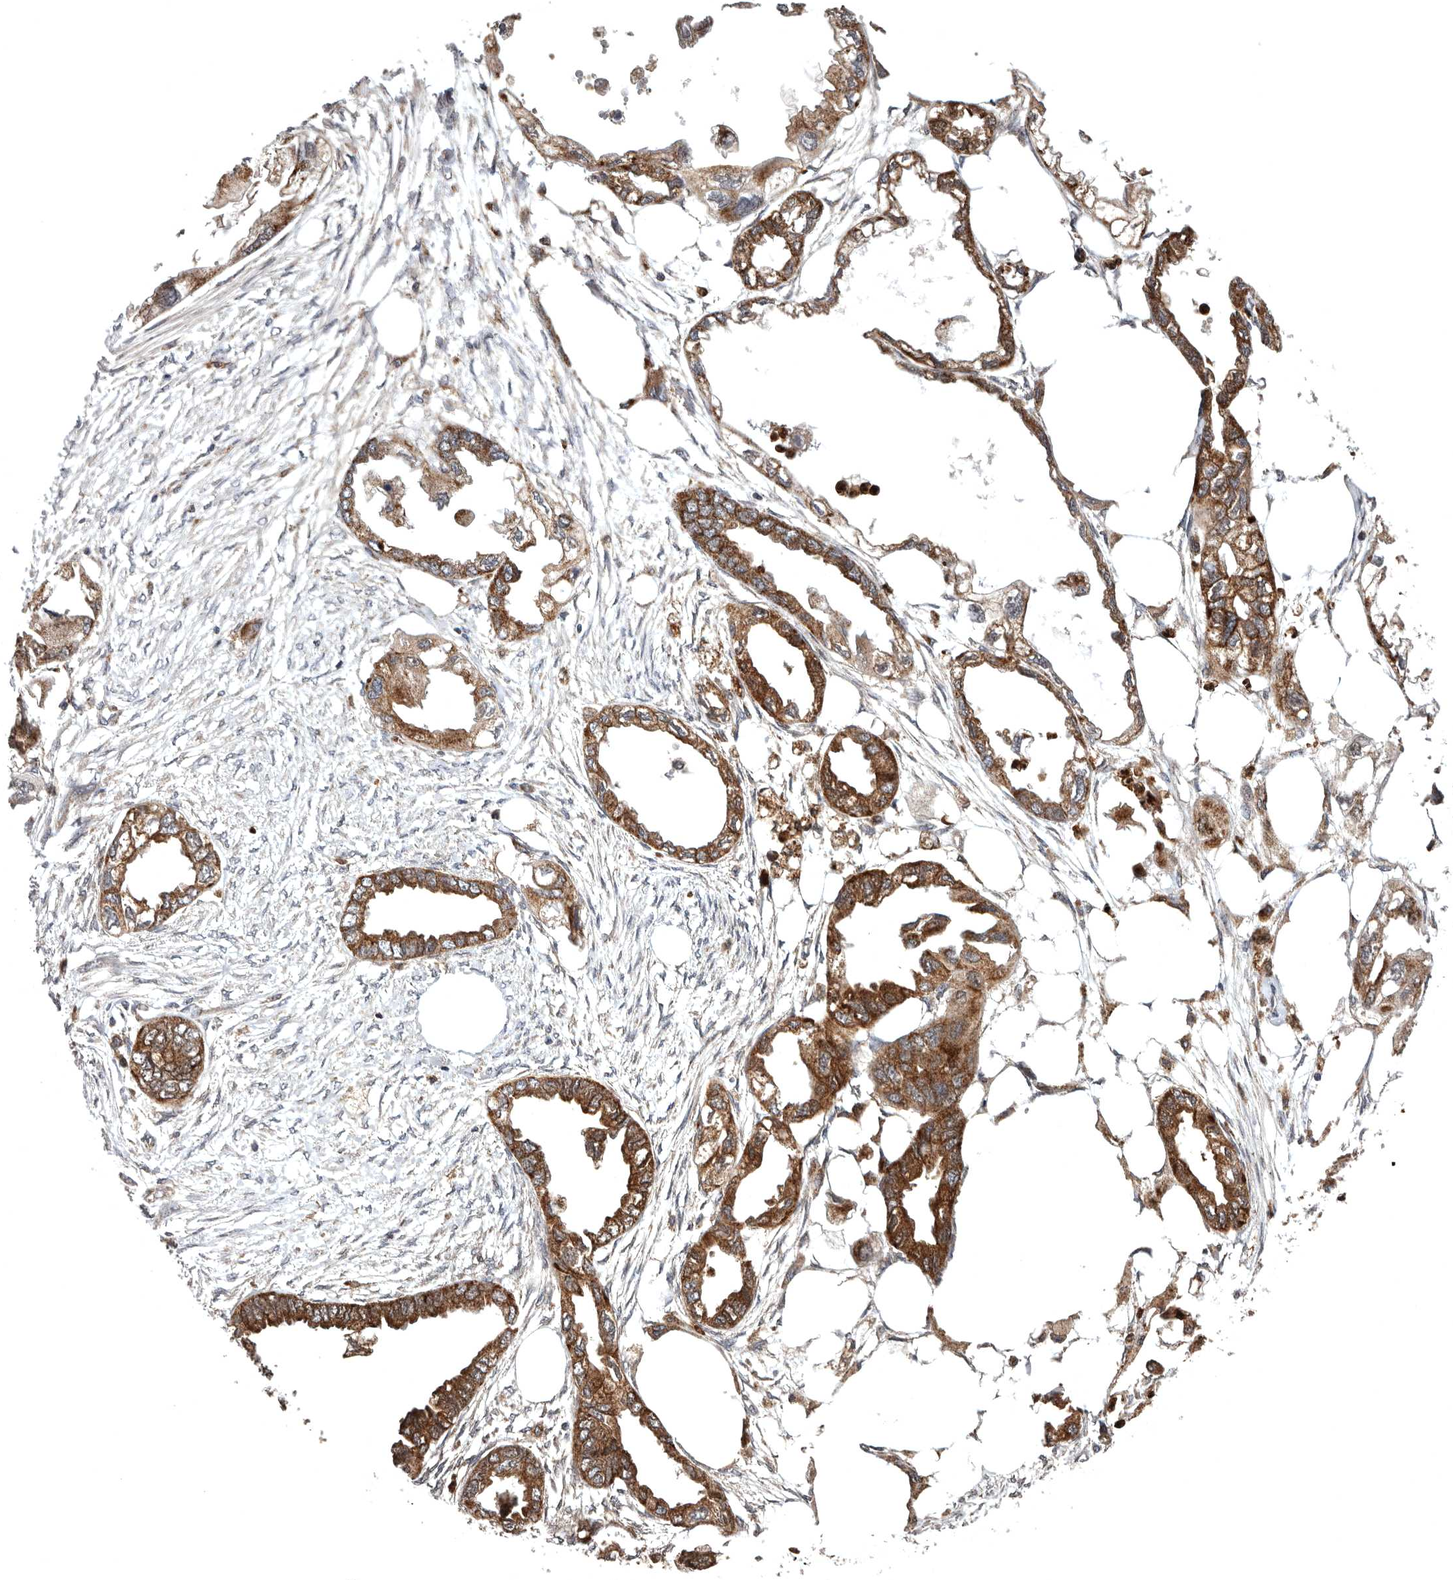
{"staining": {"intensity": "strong", "quantity": ">75%", "location": "cytoplasmic/membranous"}, "tissue": "endometrial cancer", "cell_type": "Tumor cells", "image_type": "cancer", "snomed": [{"axis": "morphology", "description": "Adenocarcinoma, NOS"}, {"axis": "morphology", "description": "Adenocarcinoma, metastatic, NOS"}, {"axis": "topography", "description": "Adipose tissue"}, {"axis": "topography", "description": "Endometrium"}], "caption": "Immunohistochemical staining of human endometrial metastatic adenocarcinoma exhibits high levels of strong cytoplasmic/membranous protein staining in about >75% of tumor cells.", "gene": "FGFR4", "patient": {"sex": "female", "age": 67}}